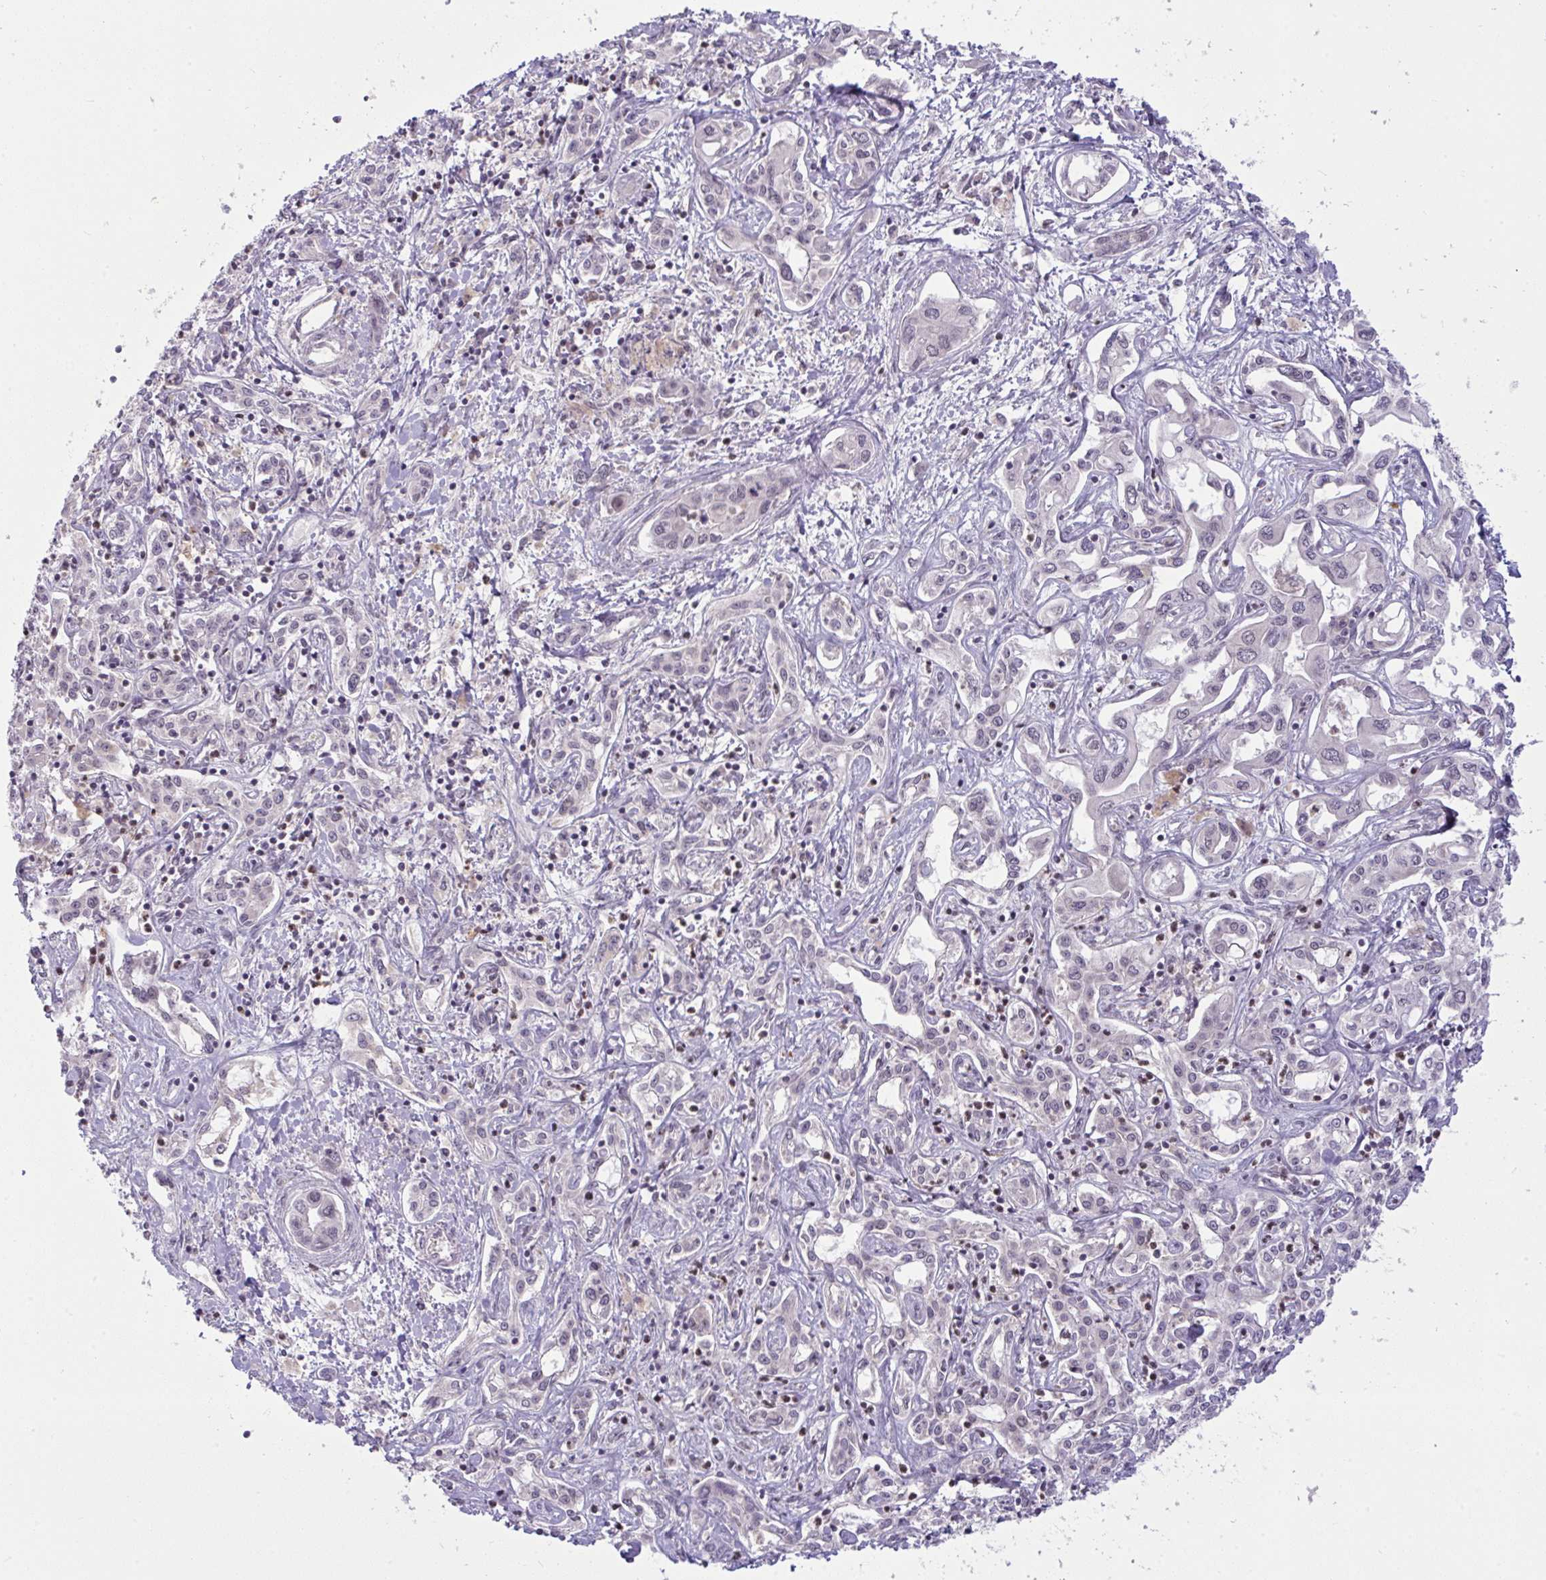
{"staining": {"intensity": "negative", "quantity": "none", "location": "none"}, "tissue": "liver cancer", "cell_type": "Tumor cells", "image_type": "cancer", "snomed": [{"axis": "morphology", "description": "Cholangiocarcinoma"}, {"axis": "topography", "description": "Liver"}], "caption": "This photomicrograph is of liver cancer (cholangiocarcinoma) stained with immunohistochemistry to label a protein in brown with the nuclei are counter-stained blue. There is no expression in tumor cells. (Stains: DAB IHC with hematoxylin counter stain, Microscopy: brightfield microscopy at high magnification).", "gene": "KLF2", "patient": {"sex": "female", "age": 64}}